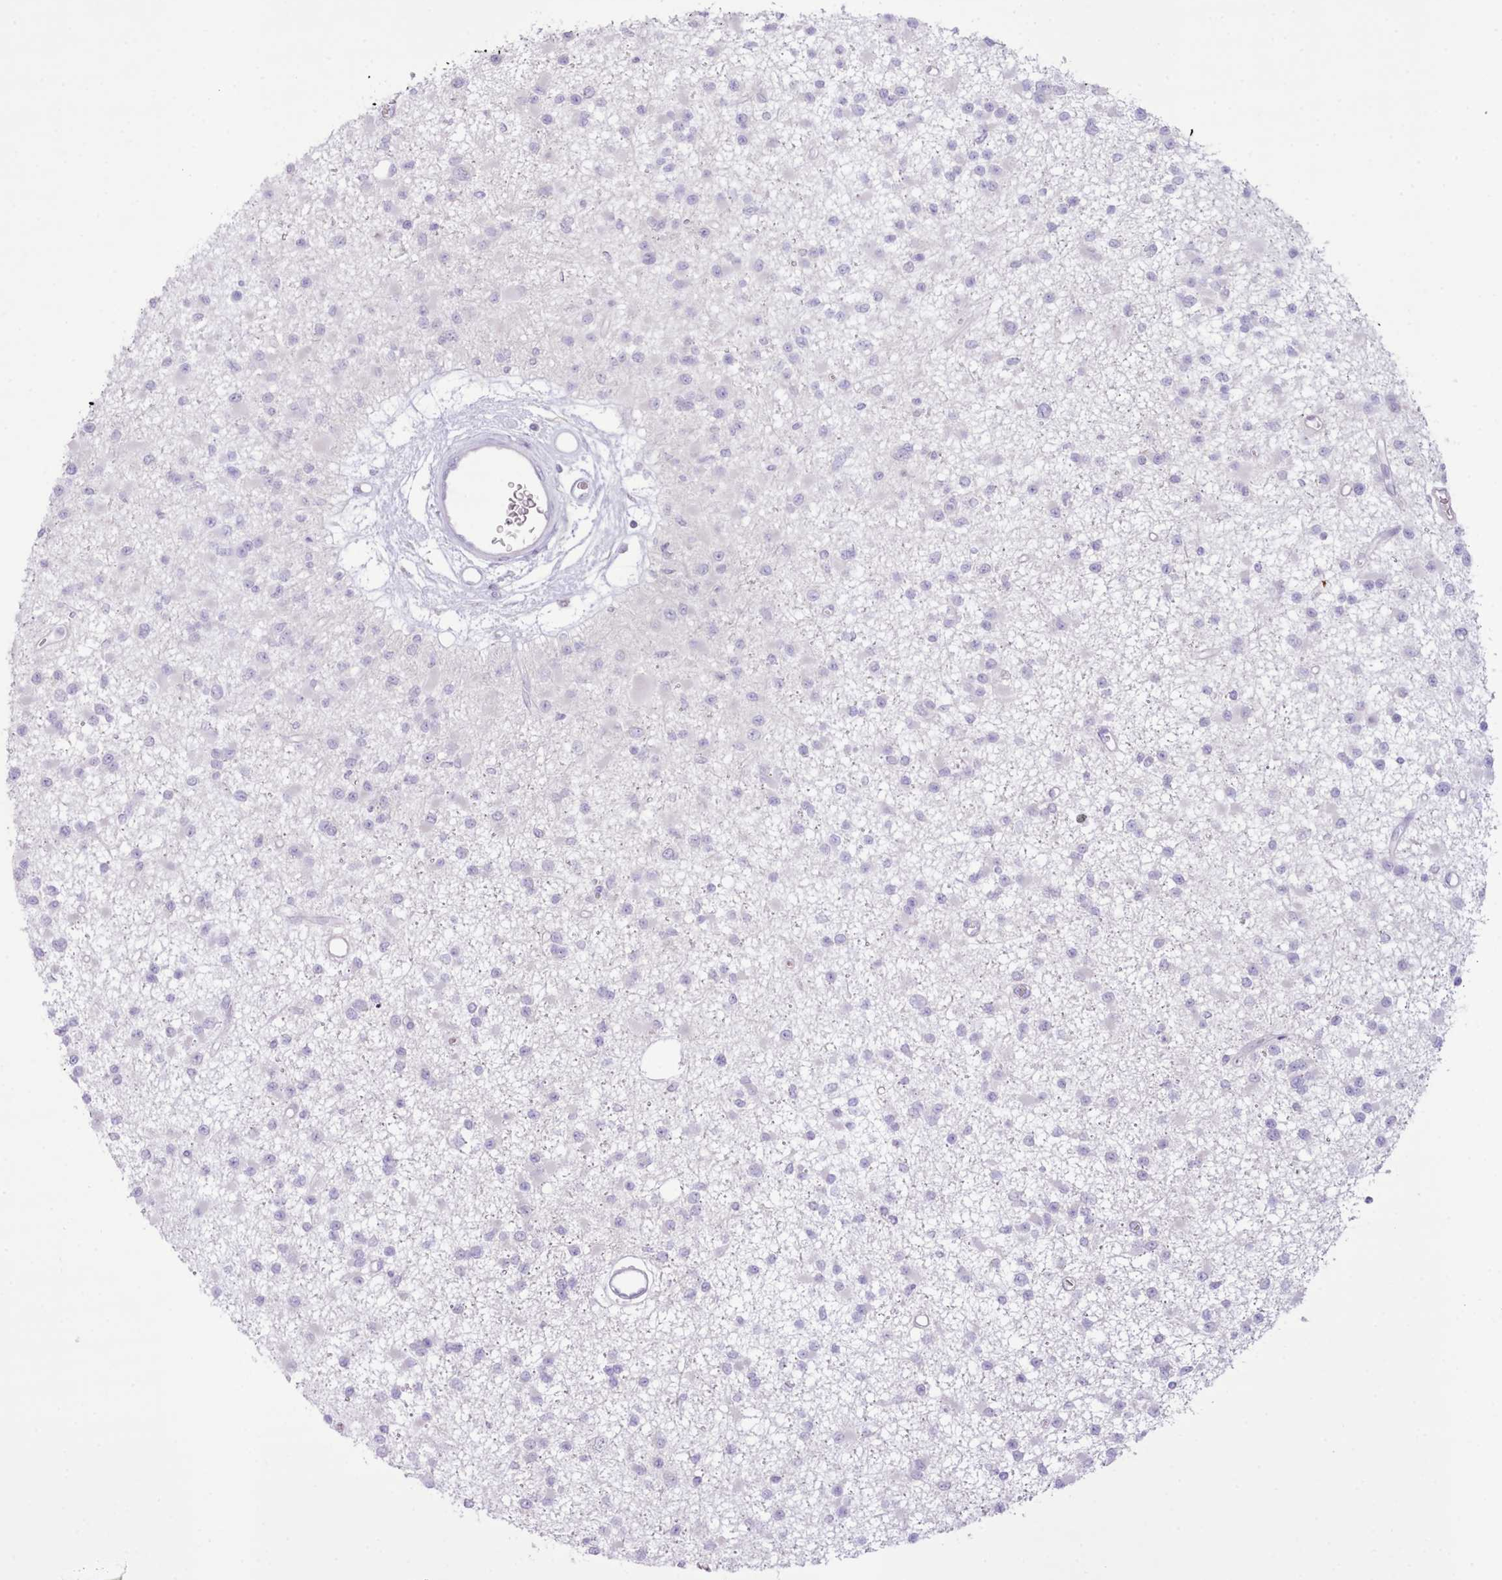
{"staining": {"intensity": "negative", "quantity": "none", "location": "none"}, "tissue": "glioma", "cell_type": "Tumor cells", "image_type": "cancer", "snomed": [{"axis": "morphology", "description": "Glioma, malignant, Low grade"}, {"axis": "topography", "description": "Brain"}], "caption": "This is an immunohistochemistry (IHC) image of malignant low-grade glioma. There is no positivity in tumor cells.", "gene": "CCL1", "patient": {"sex": "female", "age": 22}}